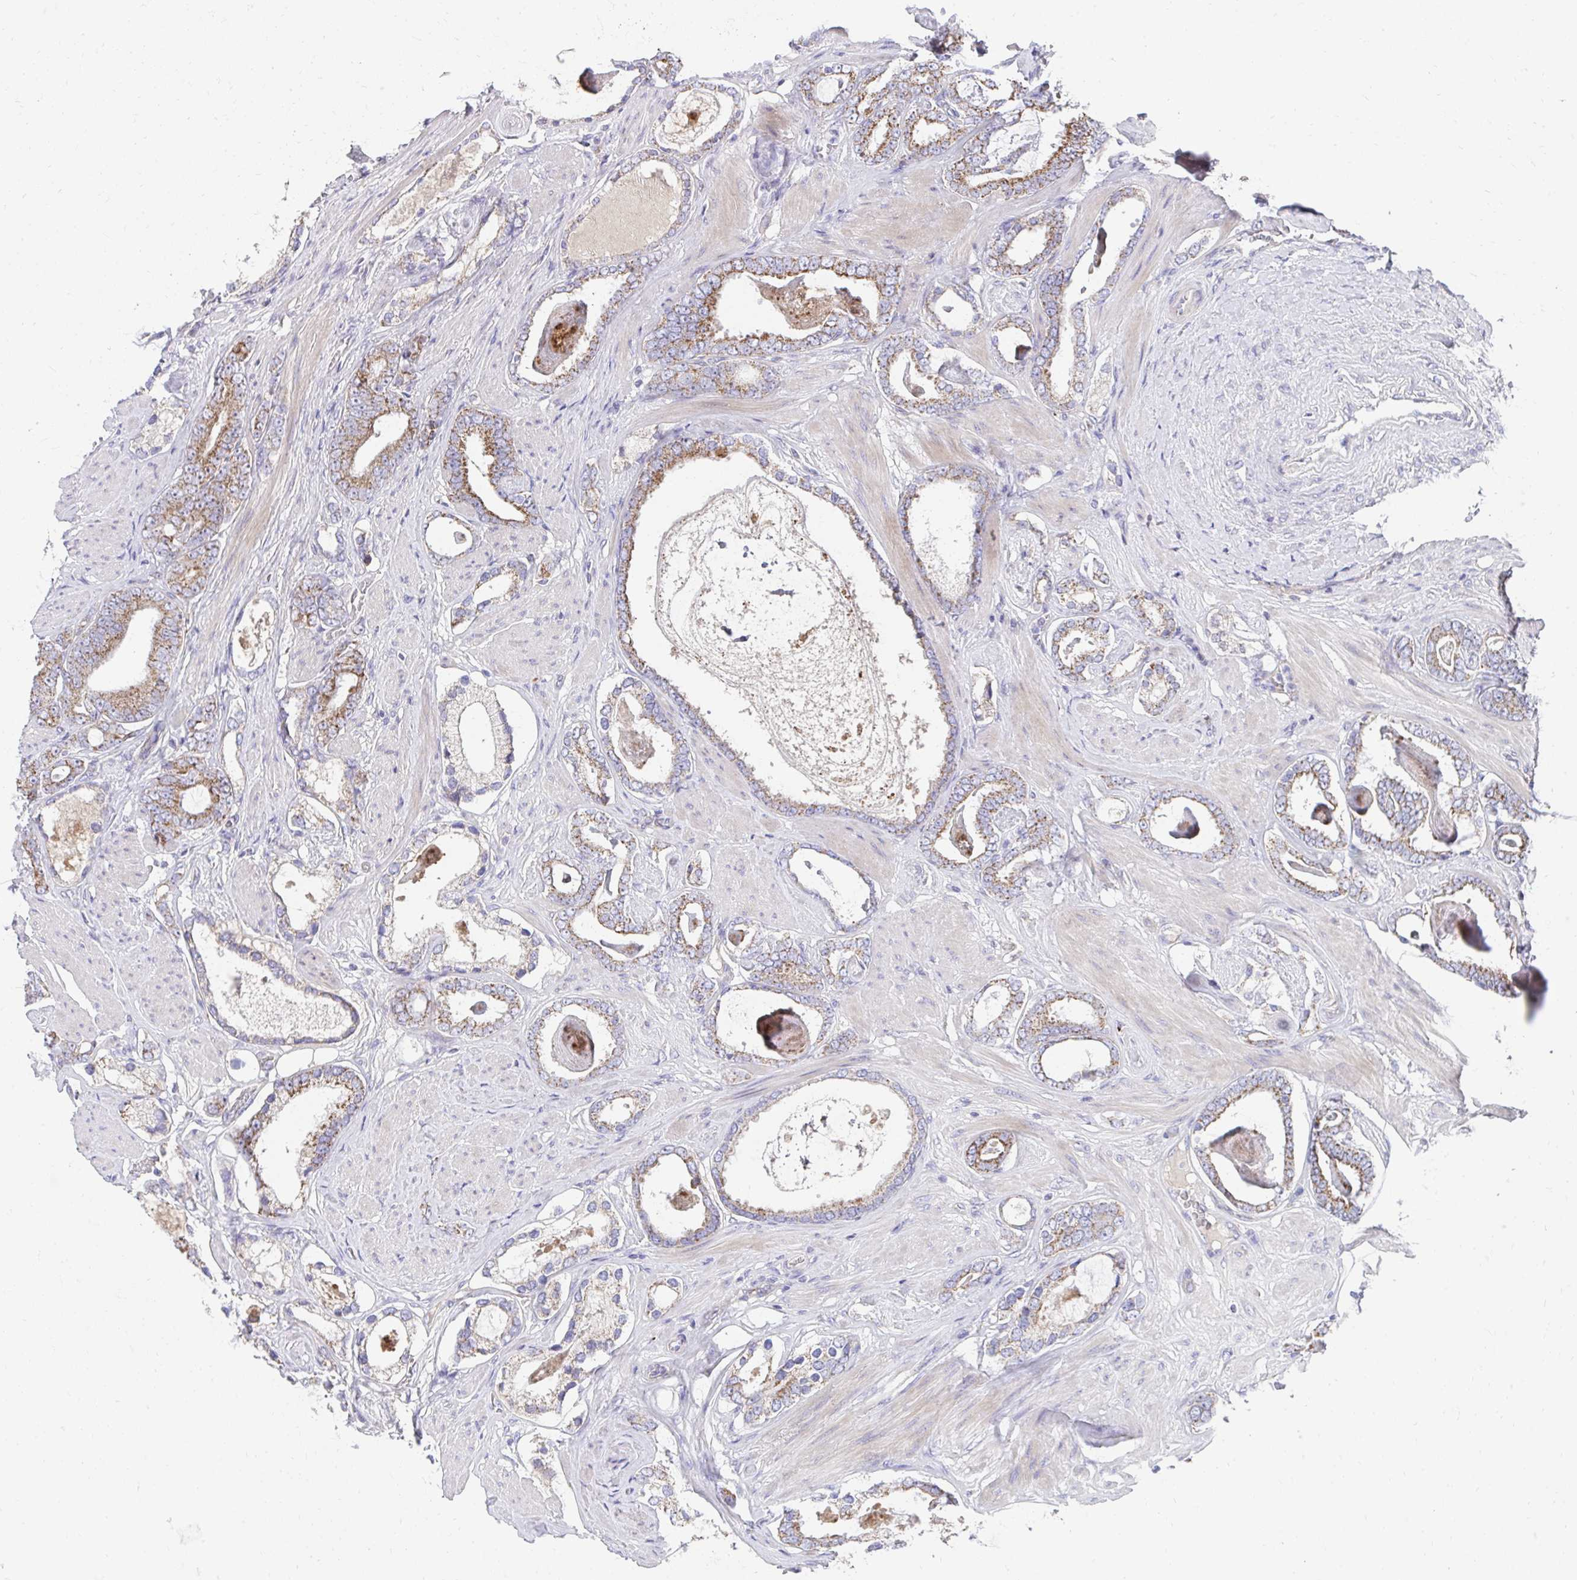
{"staining": {"intensity": "moderate", "quantity": ">75%", "location": "cytoplasmic/membranous"}, "tissue": "prostate cancer", "cell_type": "Tumor cells", "image_type": "cancer", "snomed": [{"axis": "morphology", "description": "Adenocarcinoma, High grade"}, {"axis": "topography", "description": "Prostate"}], "caption": "Immunohistochemical staining of human adenocarcinoma (high-grade) (prostate) reveals moderate cytoplasmic/membranous protein staining in approximately >75% of tumor cells.", "gene": "PRRG3", "patient": {"sex": "male", "age": 63}}